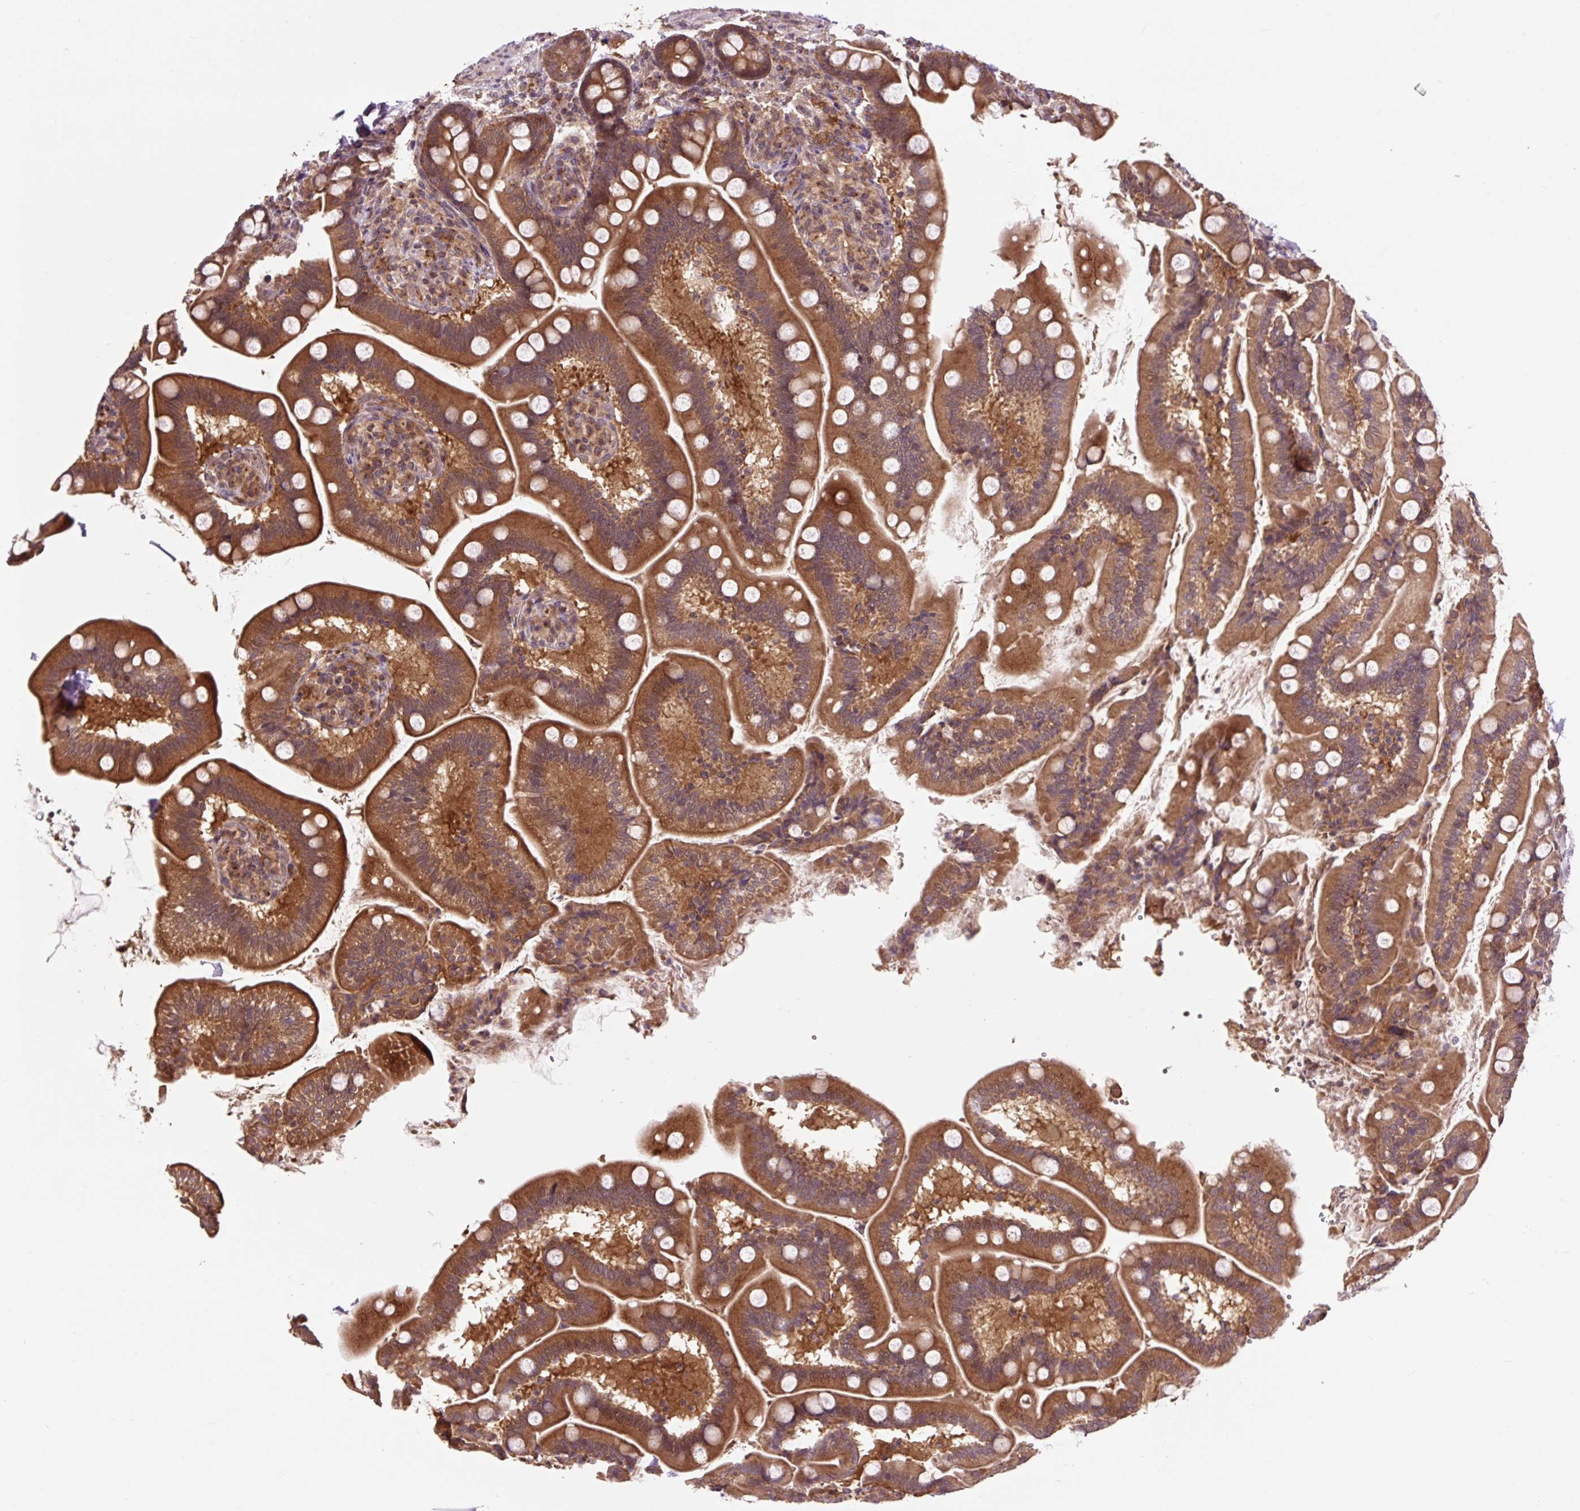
{"staining": {"intensity": "strong", "quantity": ">75%", "location": "cytoplasmic/membranous"}, "tissue": "small intestine", "cell_type": "Glandular cells", "image_type": "normal", "snomed": [{"axis": "morphology", "description": "Normal tissue, NOS"}, {"axis": "topography", "description": "Small intestine"}], "caption": "Brown immunohistochemical staining in benign small intestine shows strong cytoplasmic/membranous expression in approximately >75% of glandular cells.", "gene": "MMS19", "patient": {"sex": "female", "age": 64}}